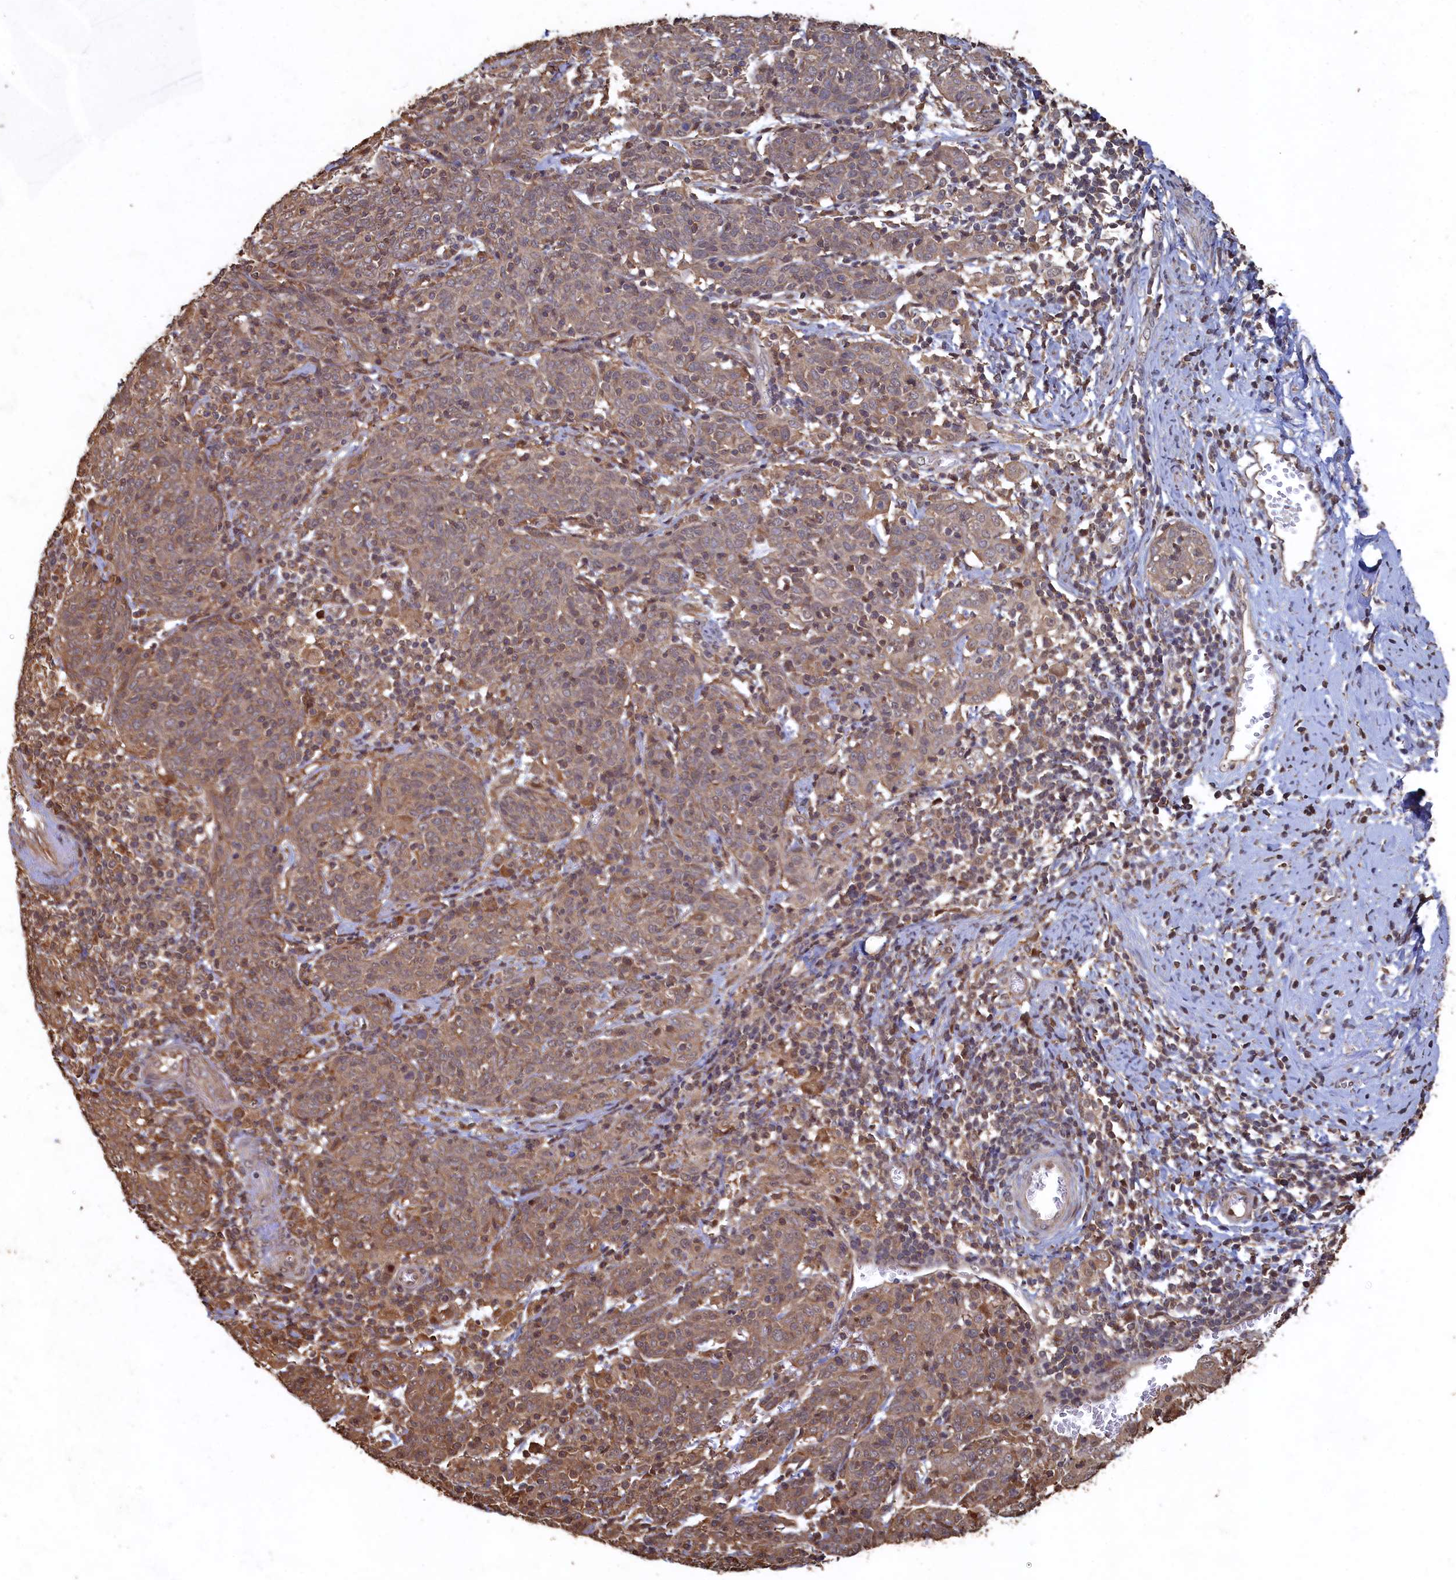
{"staining": {"intensity": "weak", "quantity": ">75%", "location": "cytoplasmic/membranous"}, "tissue": "cervical cancer", "cell_type": "Tumor cells", "image_type": "cancer", "snomed": [{"axis": "morphology", "description": "Squamous cell carcinoma, NOS"}, {"axis": "topography", "description": "Cervix"}], "caption": "A histopathology image of human cervical squamous cell carcinoma stained for a protein displays weak cytoplasmic/membranous brown staining in tumor cells.", "gene": "PIGN", "patient": {"sex": "female", "age": 67}}